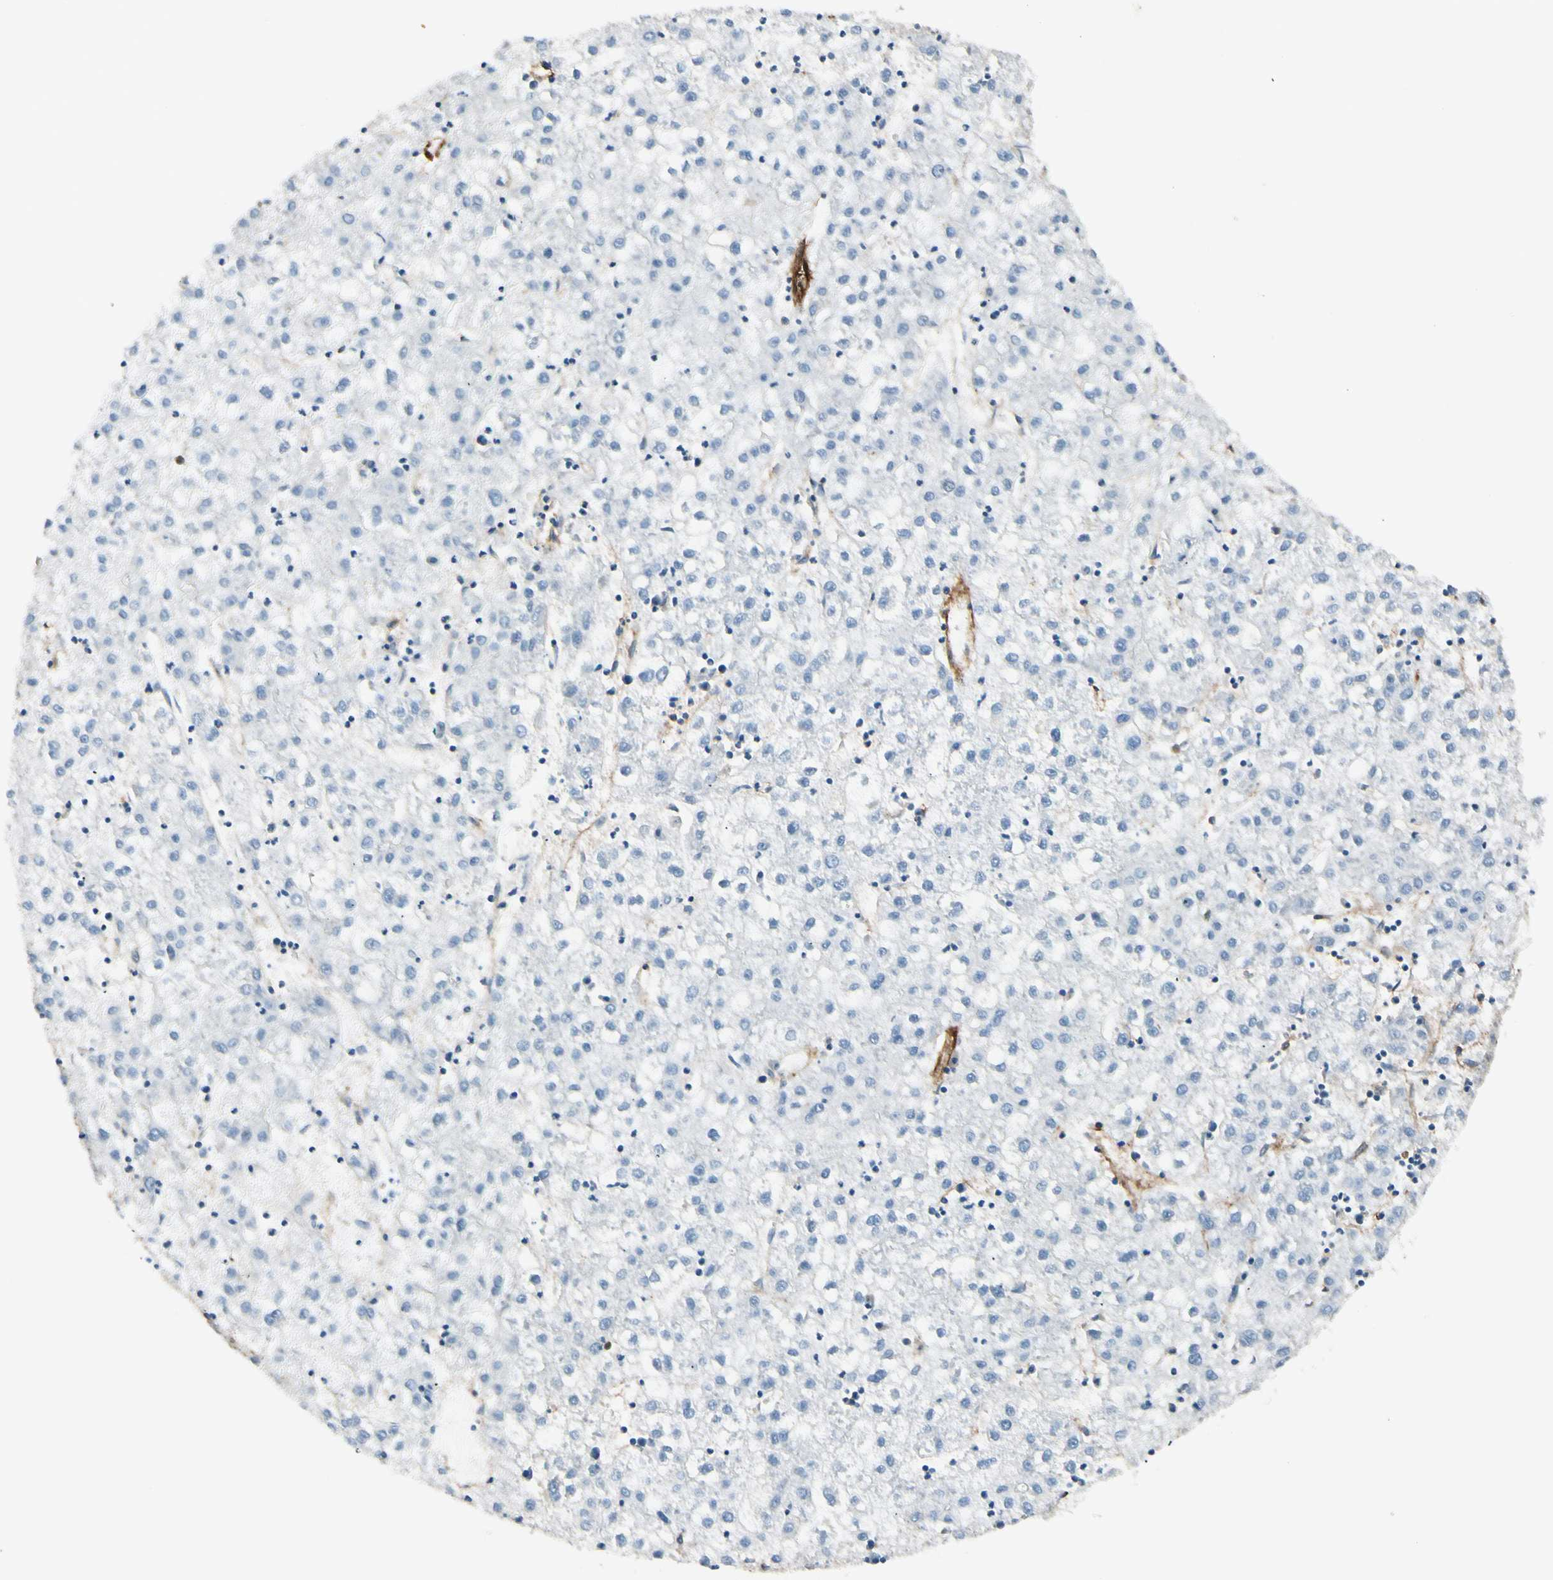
{"staining": {"intensity": "negative", "quantity": "none", "location": "none"}, "tissue": "liver cancer", "cell_type": "Tumor cells", "image_type": "cancer", "snomed": [{"axis": "morphology", "description": "Carcinoma, Hepatocellular, NOS"}, {"axis": "topography", "description": "Liver"}], "caption": "IHC photomicrograph of human liver hepatocellular carcinoma stained for a protein (brown), which shows no positivity in tumor cells.", "gene": "CD93", "patient": {"sex": "male", "age": 72}}